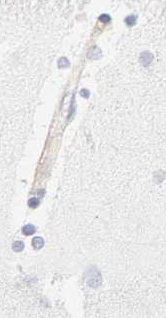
{"staining": {"intensity": "negative", "quantity": "none", "location": "none"}, "tissue": "cerebral cortex", "cell_type": "Endothelial cells", "image_type": "normal", "snomed": [{"axis": "morphology", "description": "Normal tissue, NOS"}, {"axis": "topography", "description": "Cerebral cortex"}], "caption": "Immunohistochemical staining of unremarkable cerebral cortex shows no significant staining in endothelial cells. The staining was performed using DAB to visualize the protein expression in brown, while the nuclei were stained in blue with hematoxylin (Magnification: 20x).", "gene": "ITGA5", "patient": {"sex": "female", "age": 54}}